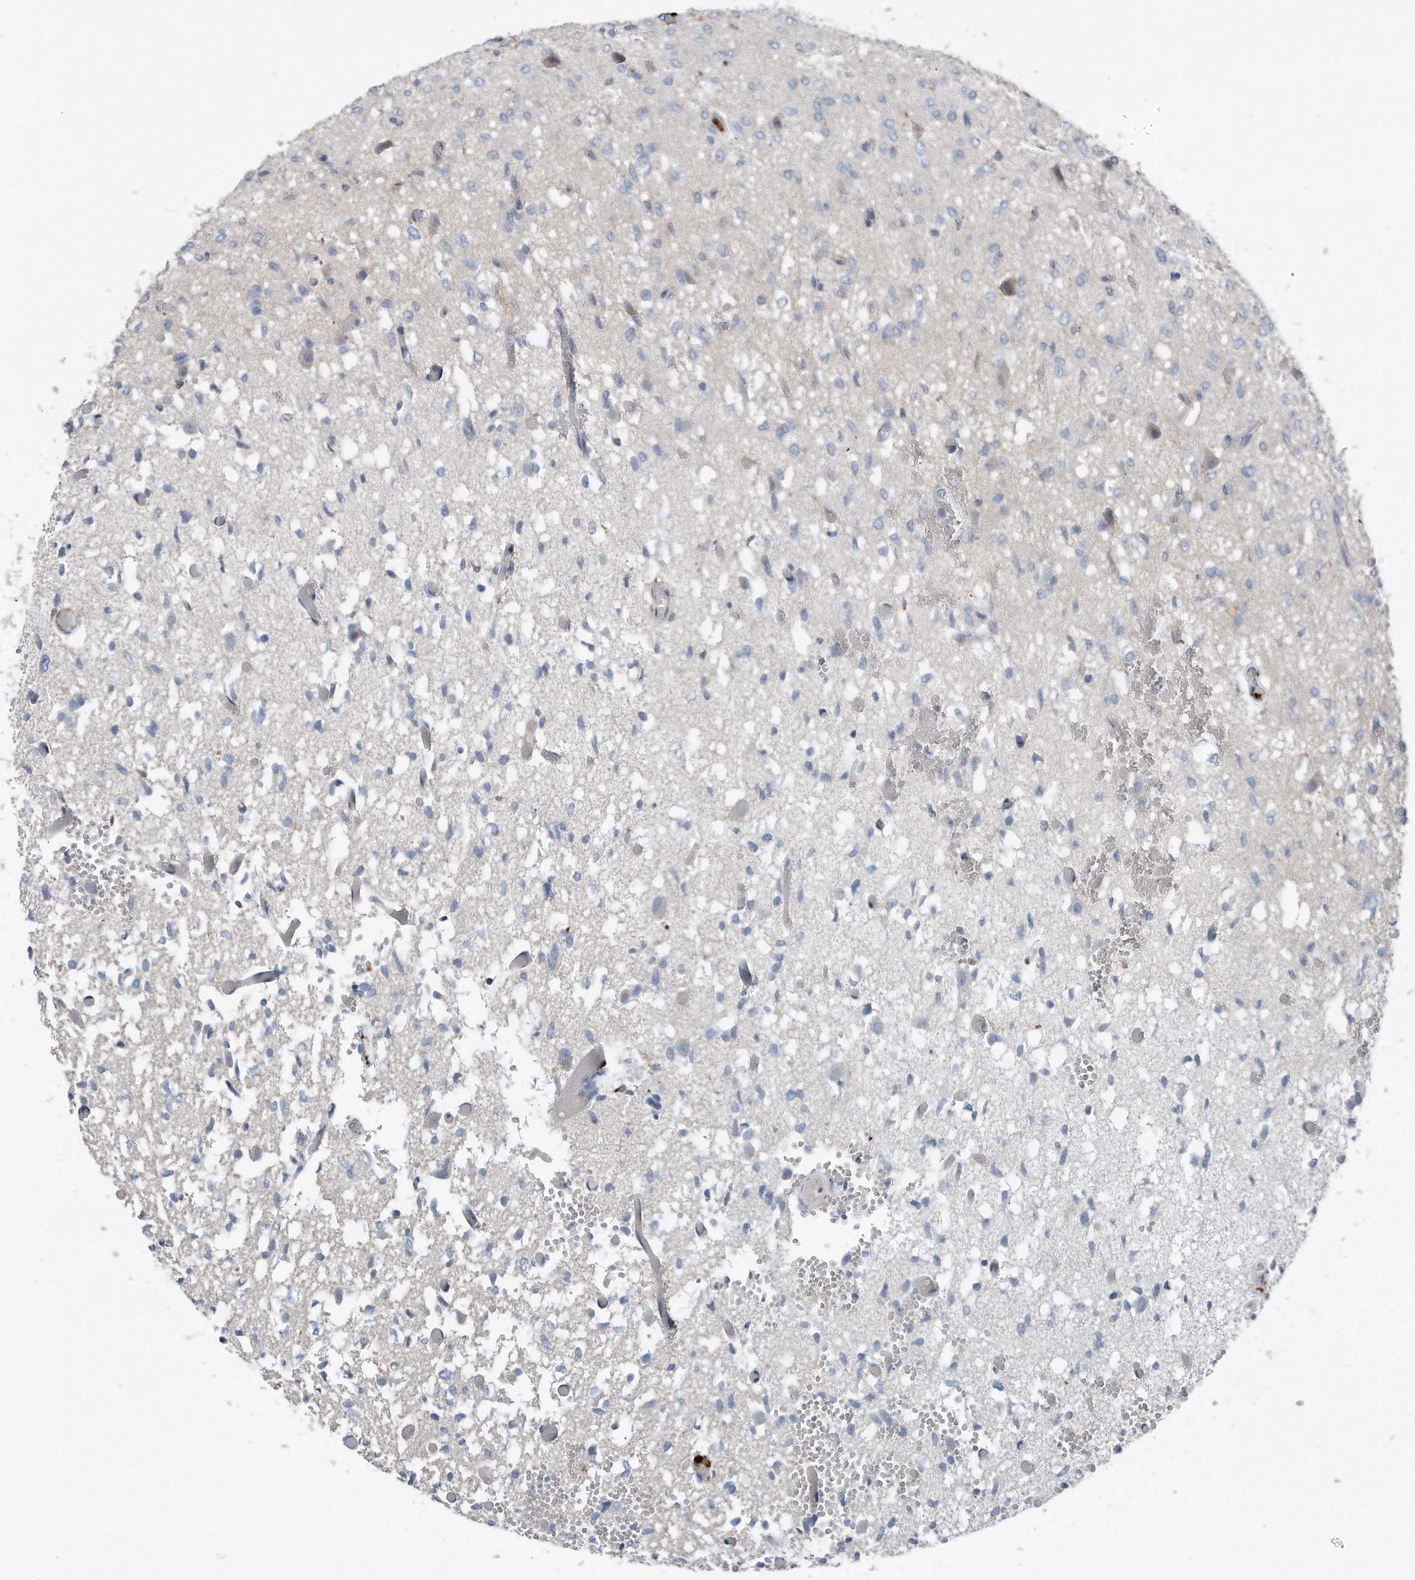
{"staining": {"intensity": "negative", "quantity": "none", "location": "none"}, "tissue": "glioma", "cell_type": "Tumor cells", "image_type": "cancer", "snomed": [{"axis": "morphology", "description": "Glioma, malignant, High grade"}, {"axis": "topography", "description": "Brain"}], "caption": "Human malignant high-grade glioma stained for a protein using immunohistochemistry (IHC) exhibits no expression in tumor cells.", "gene": "ZNF772", "patient": {"sex": "female", "age": 59}}